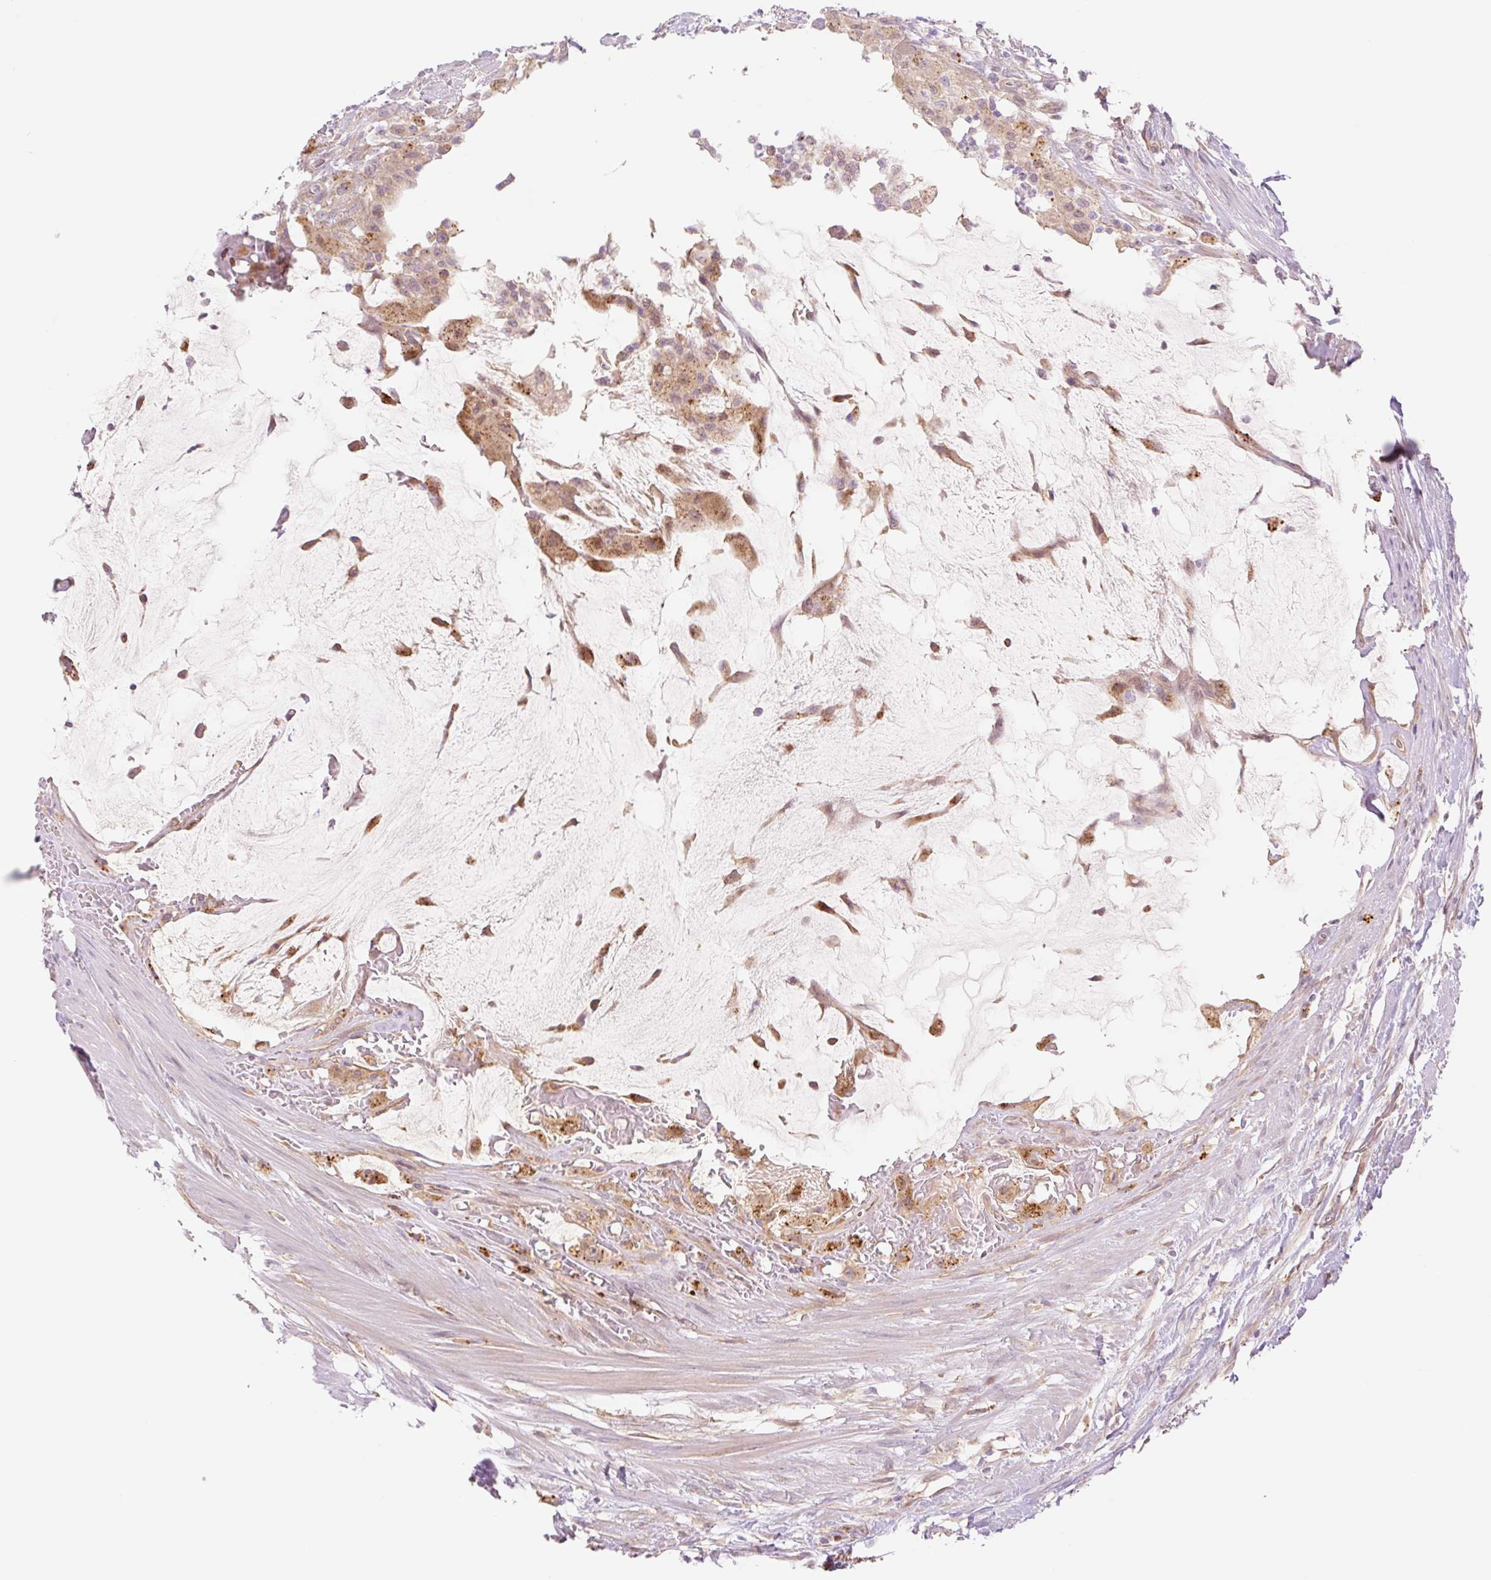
{"staining": {"intensity": "moderate", "quantity": ">75%", "location": "cytoplasmic/membranous"}, "tissue": "colorectal cancer", "cell_type": "Tumor cells", "image_type": "cancer", "snomed": [{"axis": "morphology", "description": "Adenocarcinoma, NOS"}, {"axis": "topography", "description": "Rectum"}], "caption": "A high-resolution image shows immunohistochemistry staining of colorectal cancer (adenocarcinoma), which demonstrates moderate cytoplasmic/membranous positivity in about >75% of tumor cells.", "gene": "NLRP5", "patient": {"sex": "male", "age": 78}}